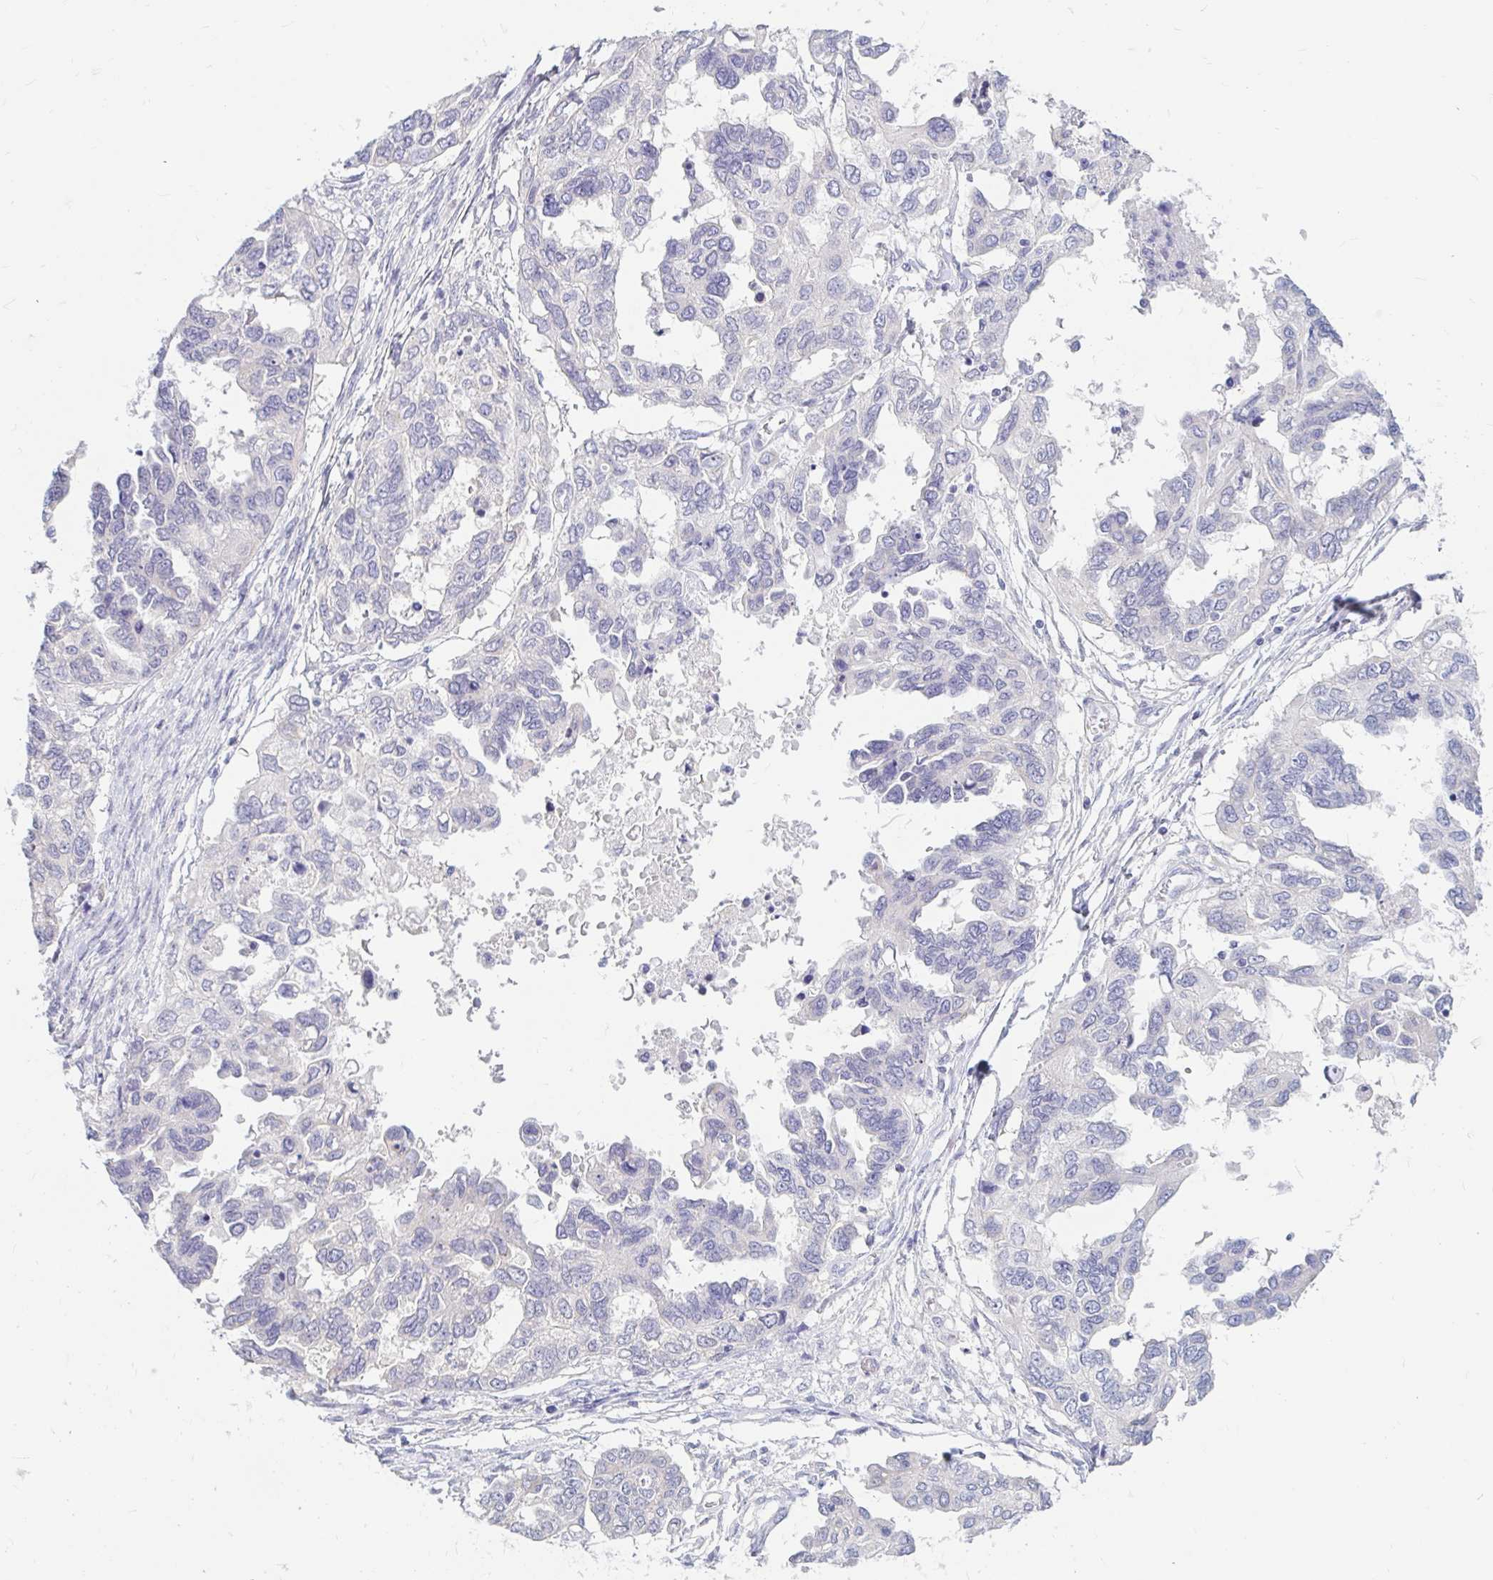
{"staining": {"intensity": "negative", "quantity": "none", "location": "none"}, "tissue": "ovarian cancer", "cell_type": "Tumor cells", "image_type": "cancer", "snomed": [{"axis": "morphology", "description": "Cystadenocarcinoma, serous, NOS"}, {"axis": "topography", "description": "Ovary"}], "caption": "This is an immunohistochemistry photomicrograph of human ovarian serous cystadenocarcinoma. There is no expression in tumor cells.", "gene": "ADH1A", "patient": {"sex": "female", "age": 53}}